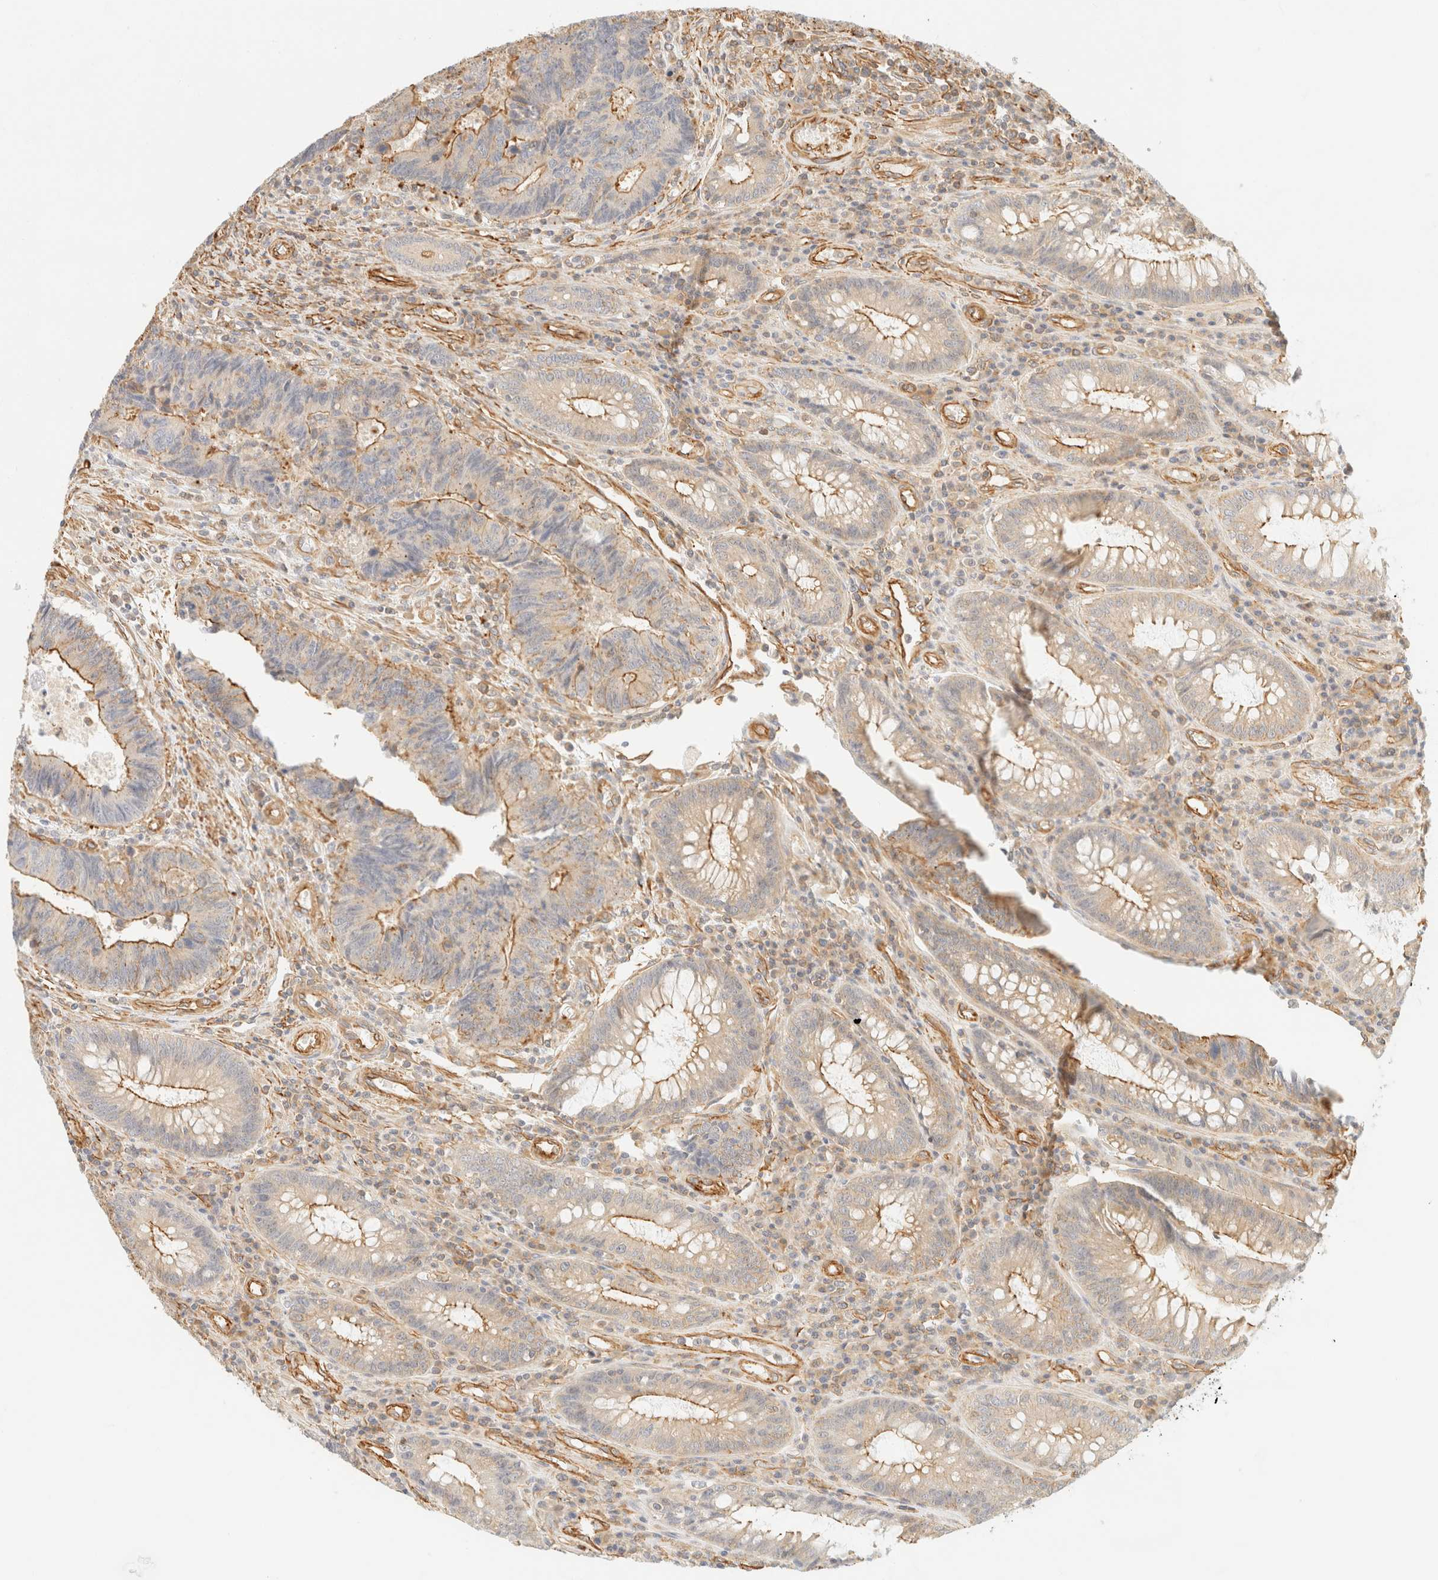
{"staining": {"intensity": "moderate", "quantity": "25%-75%", "location": "cytoplasmic/membranous"}, "tissue": "colorectal cancer", "cell_type": "Tumor cells", "image_type": "cancer", "snomed": [{"axis": "morphology", "description": "Adenocarcinoma, NOS"}, {"axis": "topography", "description": "Rectum"}], "caption": "Moderate cytoplasmic/membranous positivity for a protein is appreciated in about 25%-75% of tumor cells of colorectal cancer using immunohistochemistry (IHC).", "gene": "OTOP2", "patient": {"sex": "male", "age": 84}}